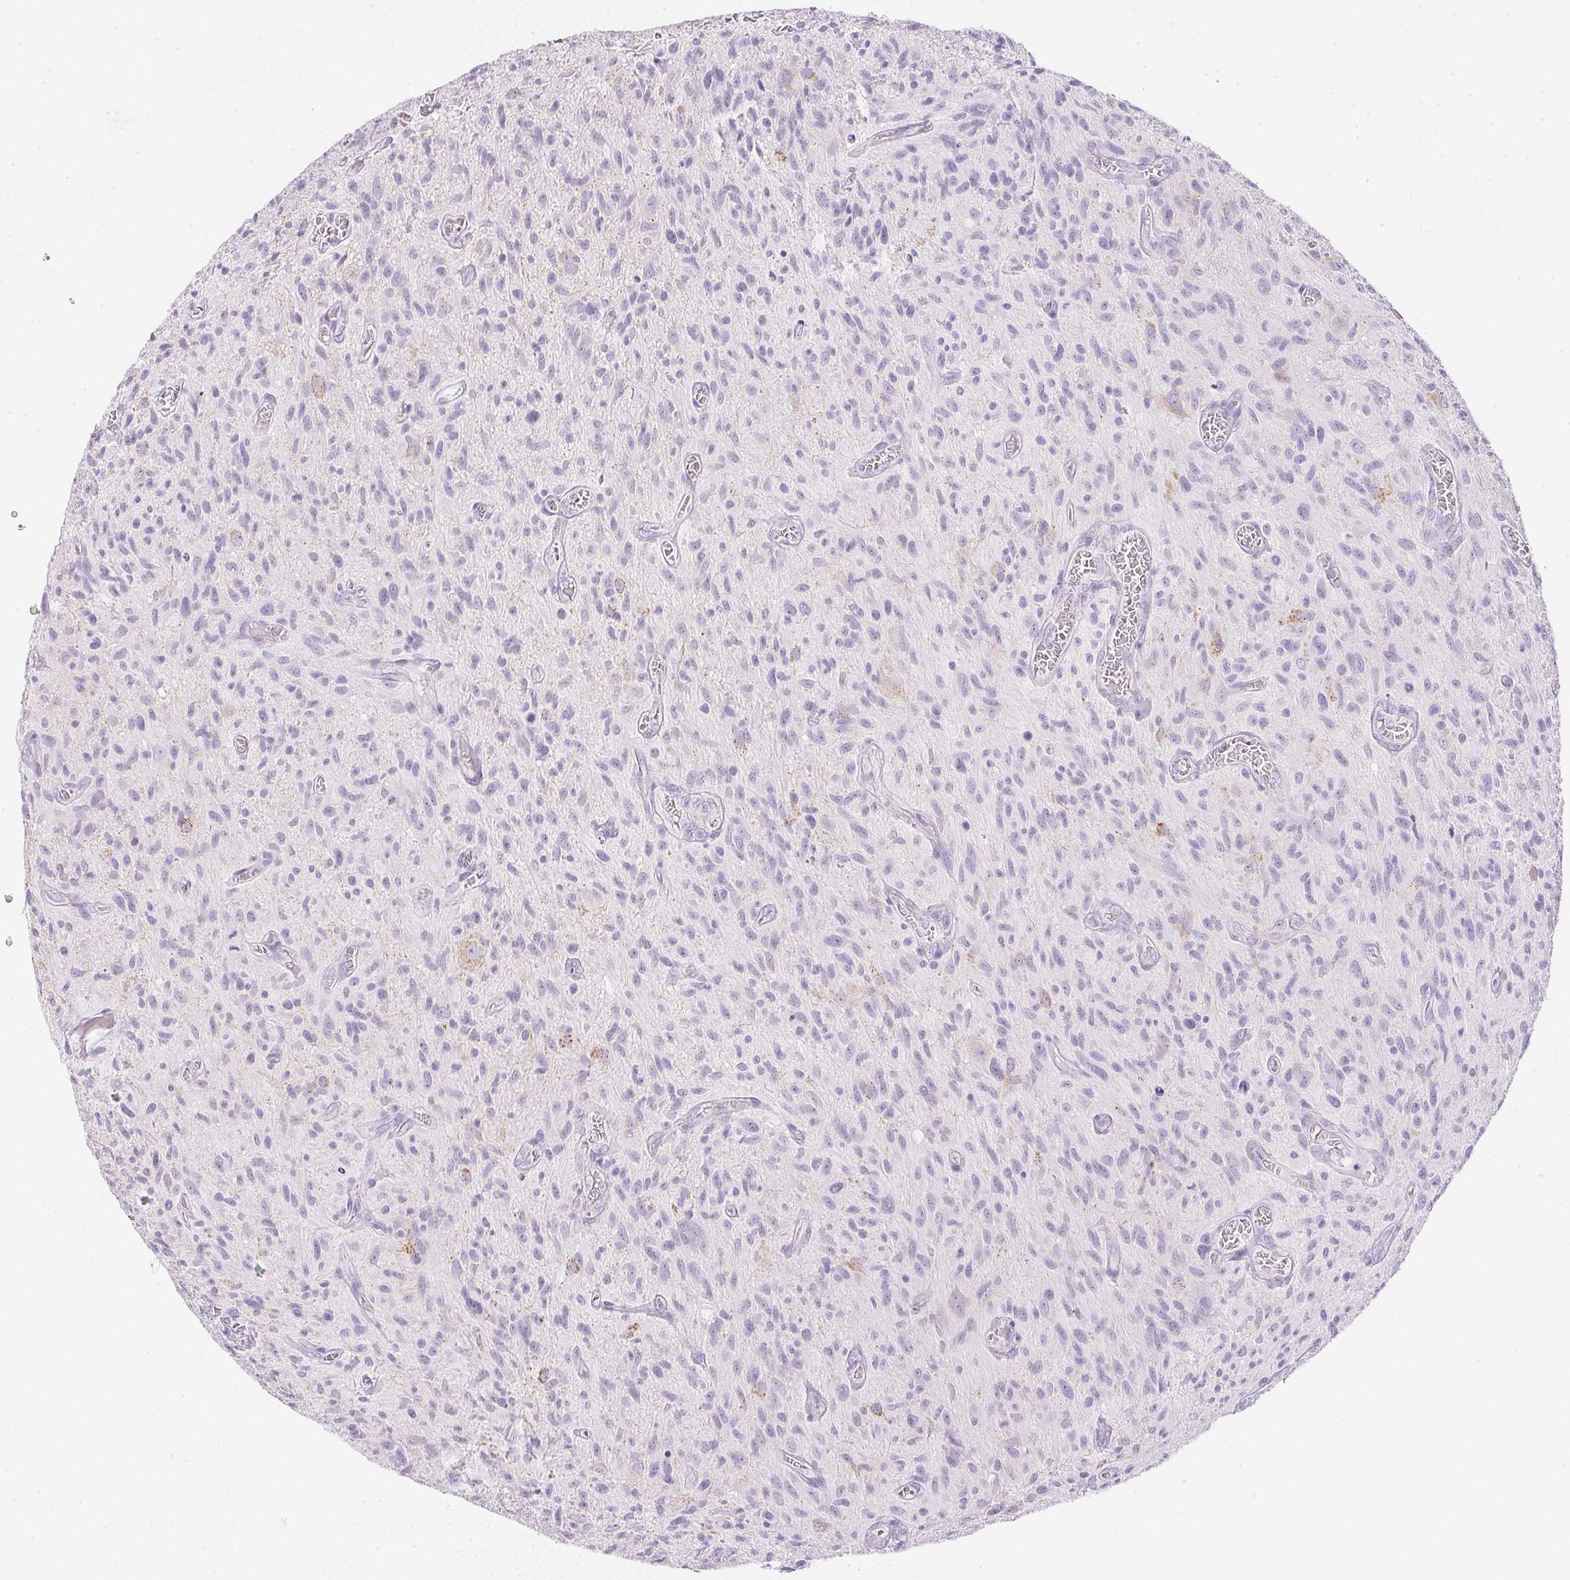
{"staining": {"intensity": "negative", "quantity": "none", "location": "none"}, "tissue": "glioma", "cell_type": "Tumor cells", "image_type": "cancer", "snomed": [{"axis": "morphology", "description": "Glioma, malignant, High grade"}, {"axis": "topography", "description": "Brain"}], "caption": "An immunohistochemistry micrograph of glioma is shown. There is no staining in tumor cells of glioma.", "gene": "CTRL", "patient": {"sex": "male", "age": 75}}